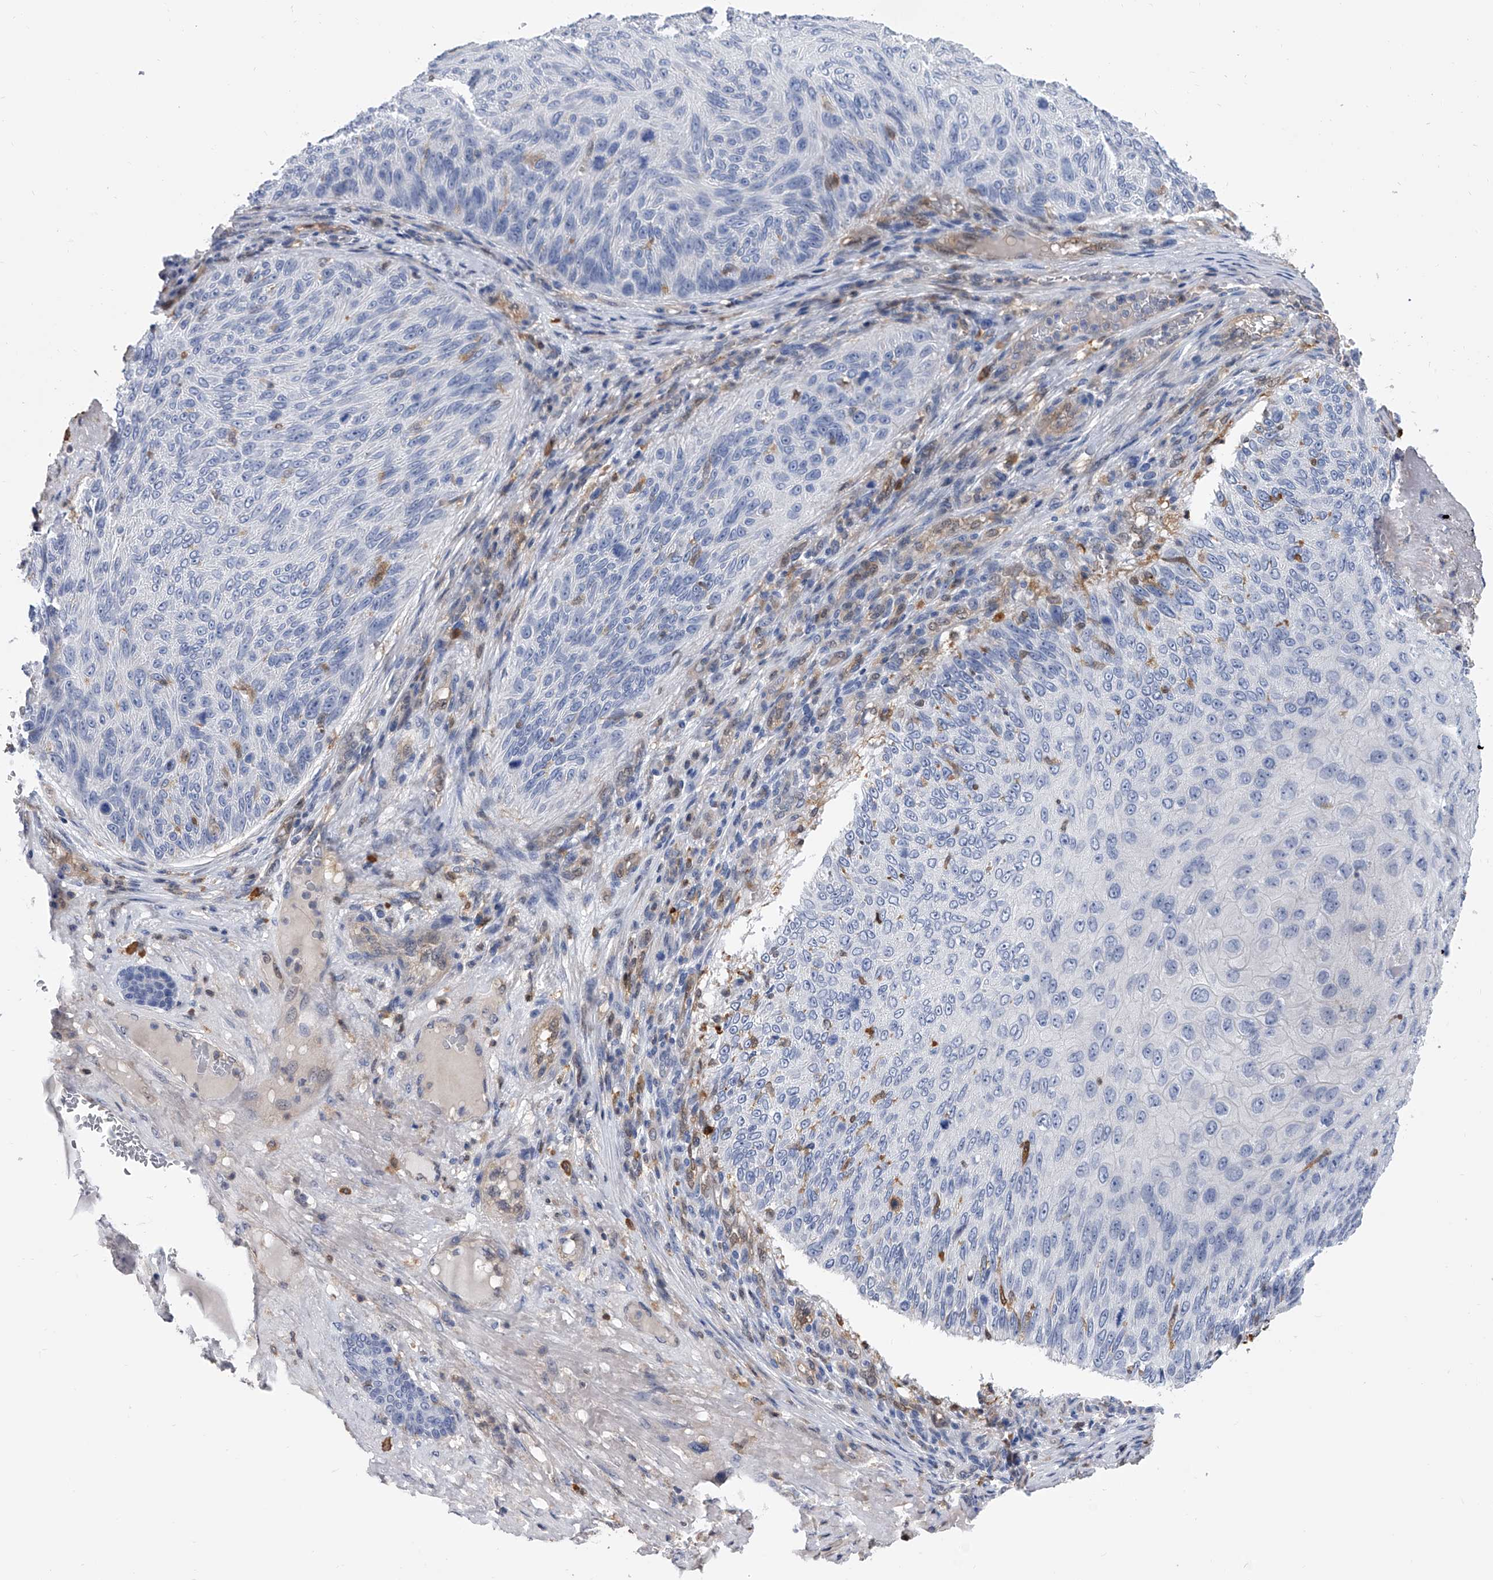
{"staining": {"intensity": "negative", "quantity": "none", "location": "none"}, "tissue": "skin cancer", "cell_type": "Tumor cells", "image_type": "cancer", "snomed": [{"axis": "morphology", "description": "Squamous cell carcinoma, NOS"}, {"axis": "topography", "description": "Skin"}], "caption": "Tumor cells are negative for brown protein staining in squamous cell carcinoma (skin).", "gene": "SERPINB9", "patient": {"sex": "female", "age": 88}}